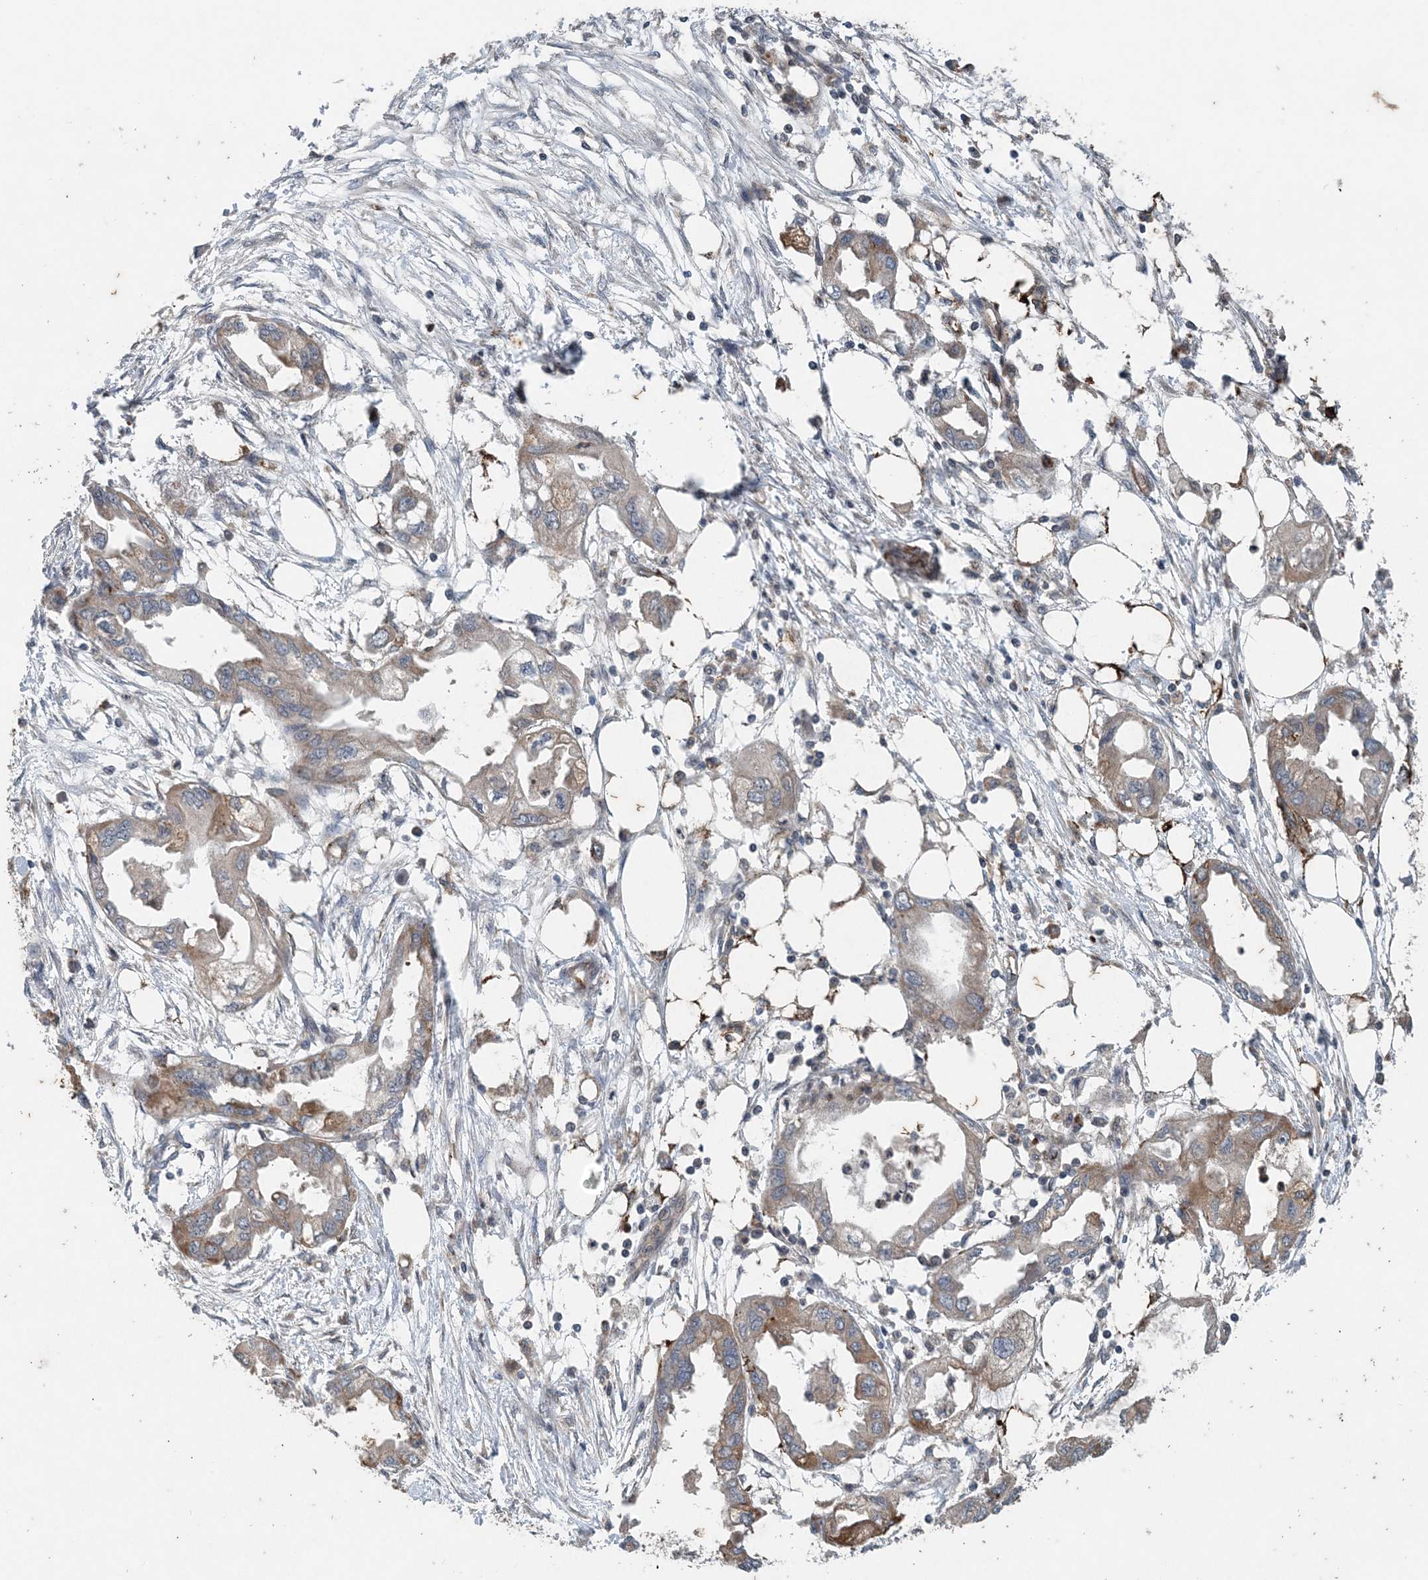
{"staining": {"intensity": "weak", "quantity": "25%-75%", "location": "cytoplasmic/membranous"}, "tissue": "endometrial cancer", "cell_type": "Tumor cells", "image_type": "cancer", "snomed": [{"axis": "morphology", "description": "Adenocarcinoma, NOS"}, {"axis": "morphology", "description": "Adenocarcinoma, metastatic, NOS"}, {"axis": "topography", "description": "Adipose tissue"}, {"axis": "topography", "description": "Endometrium"}], "caption": "Immunohistochemistry histopathology image of neoplastic tissue: human endometrial adenocarcinoma stained using immunohistochemistry demonstrates low levels of weak protein expression localized specifically in the cytoplasmic/membranous of tumor cells, appearing as a cytoplasmic/membranous brown color.", "gene": "MYO9B", "patient": {"sex": "female", "age": 67}}